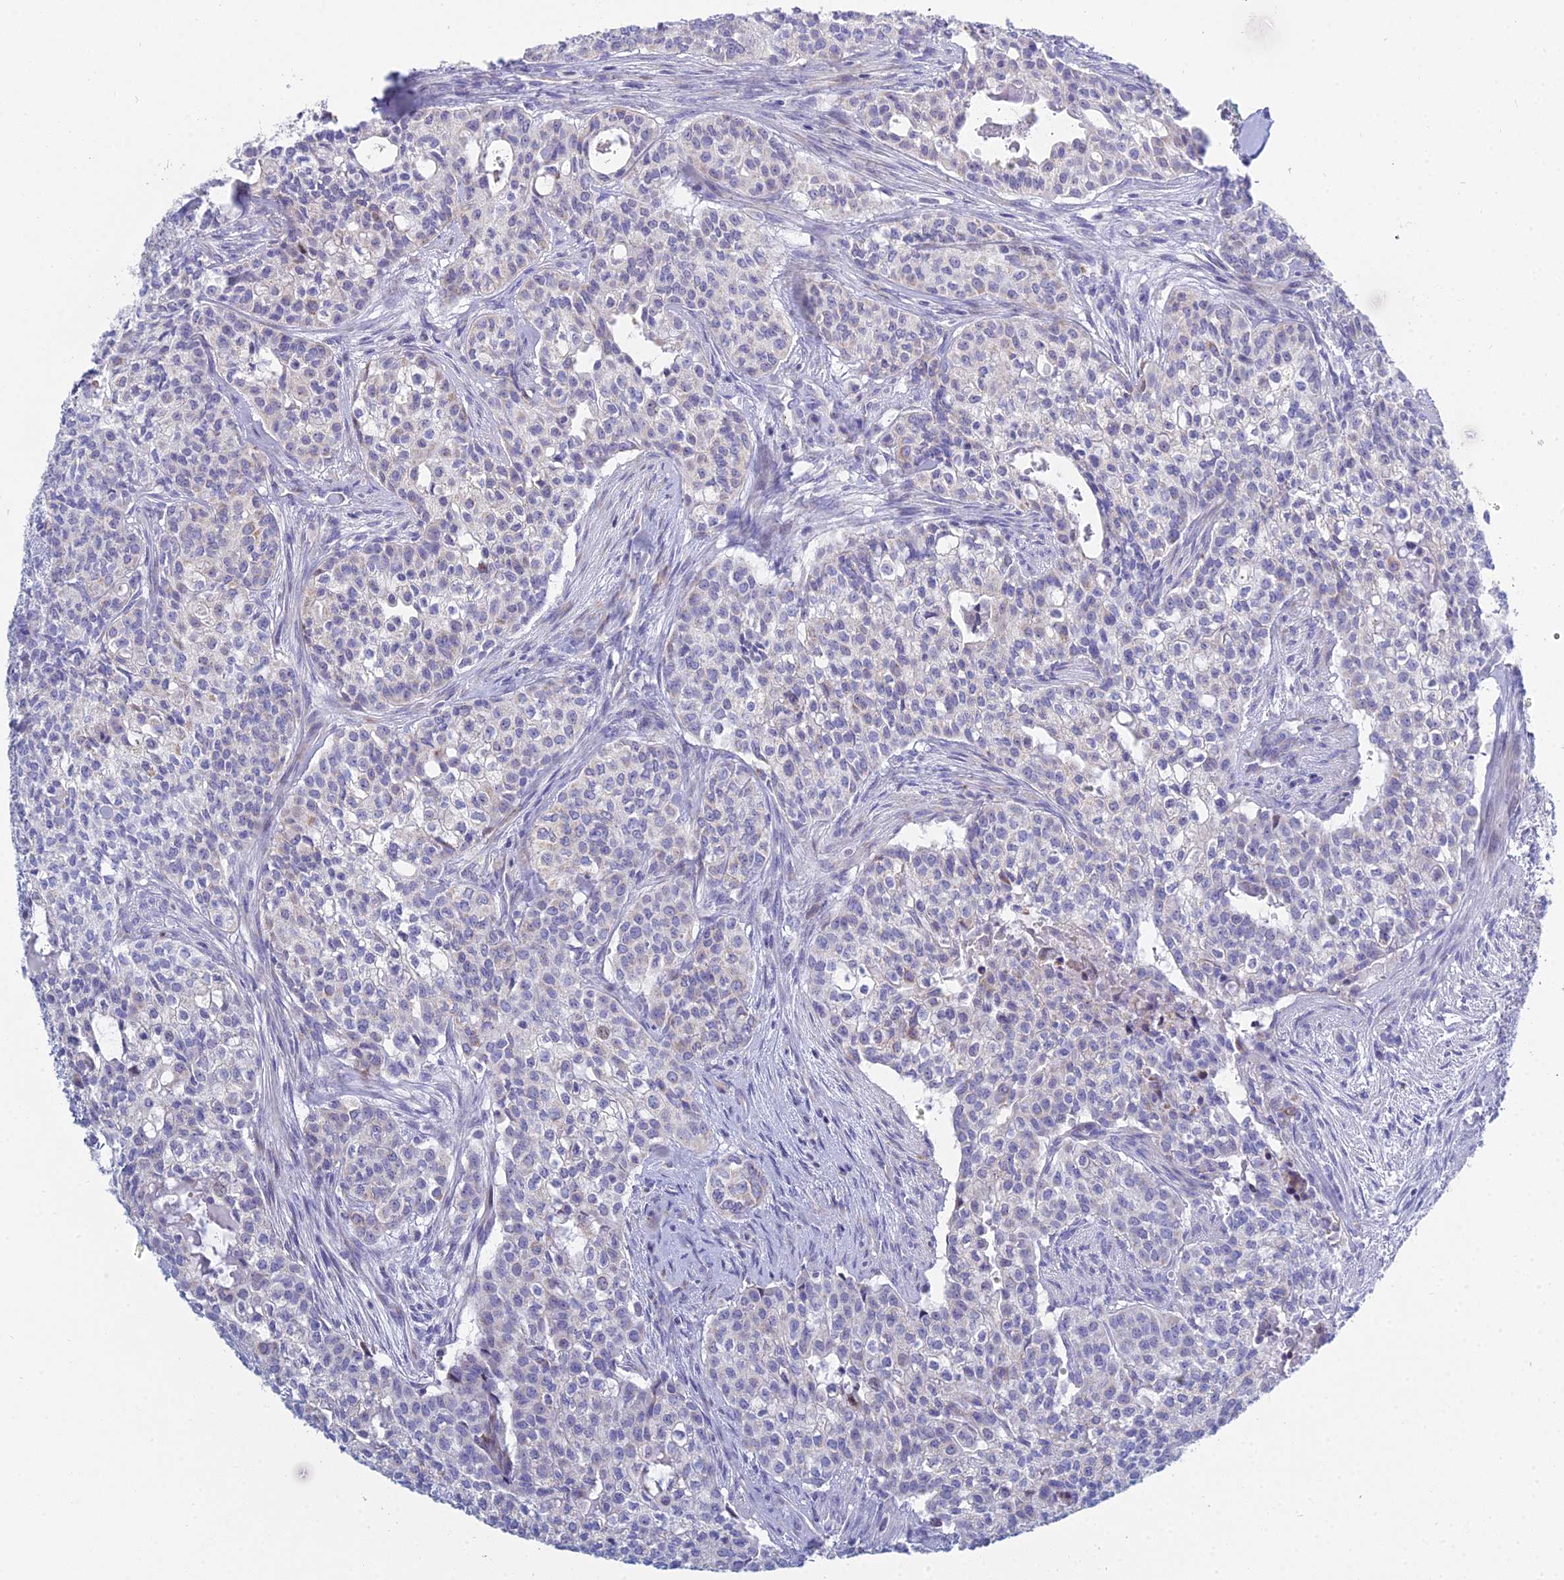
{"staining": {"intensity": "negative", "quantity": "none", "location": "none"}, "tissue": "head and neck cancer", "cell_type": "Tumor cells", "image_type": "cancer", "snomed": [{"axis": "morphology", "description": "Adenocarcinoma, NOS"}, {"axis": "topography", "description": "Head-Neck"}], "caption": "Tumor cells are negative for protein expression in human head and neck adenocarcinoma.", "gene": "PRR13", "patient": {"sex": "male", "age": 81}}